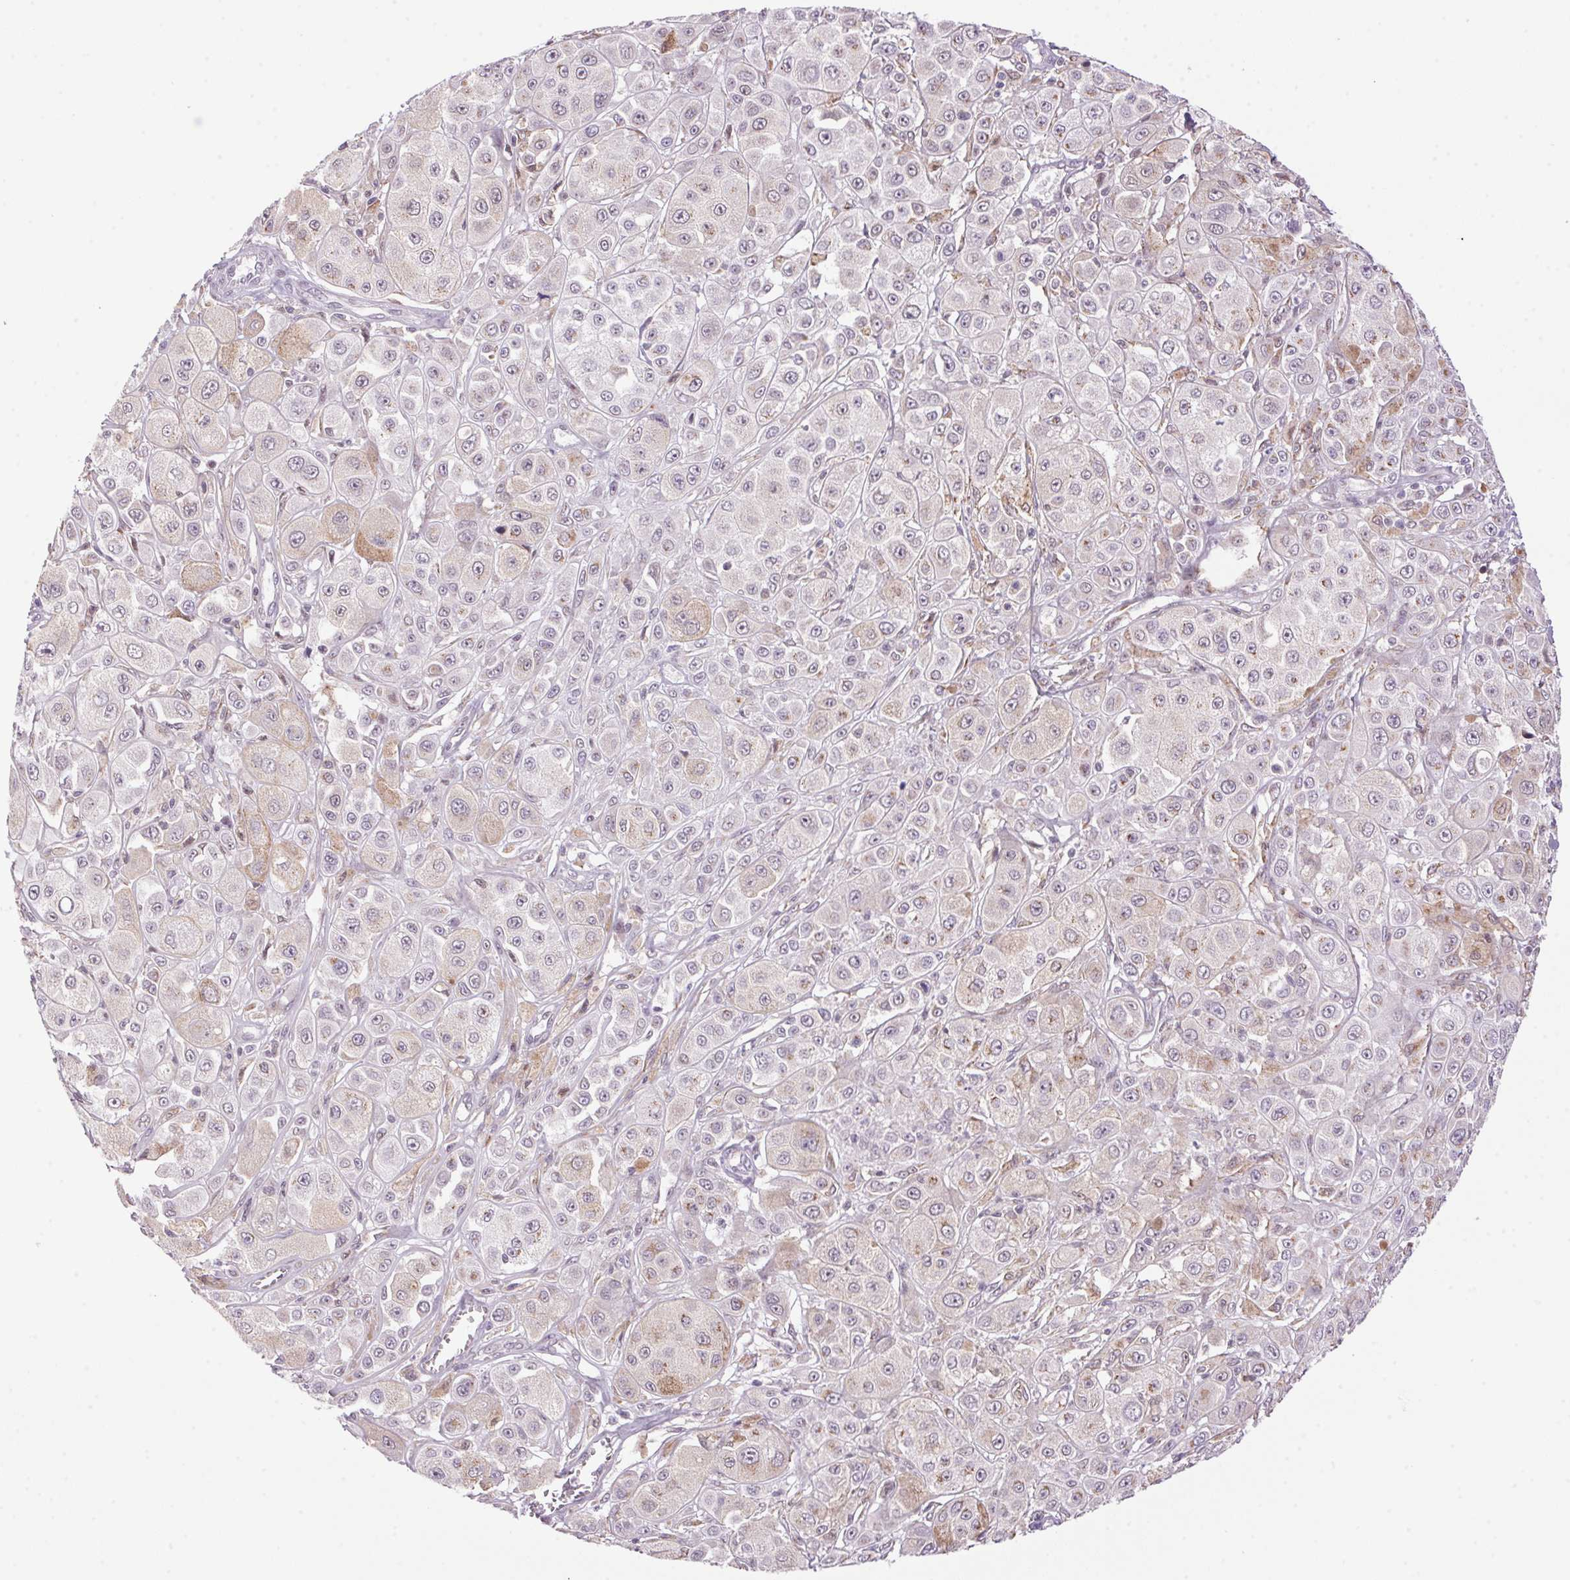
{"staining": {"intensity": "weak", "quantity": "<25%", "location": "cytoplasmic/membranous"}, "tissue": "melanoma", "cell_type": "Tumor cells", "image_type": "cancer", "snomed": [{"axis": "morphology", "description": "Malignant melanoma, NOS"}, {"axis": "topography", "description": "Skin"}], "caption": "An IHC image of melanoma is shown. There is no staining in tumor cells of melanoma. (Immunohistochemistry (ihc), brightfield microscopy, high magnification).", "gene": "AKR1E2", "patient": {"sex": "male", "age": 67}}